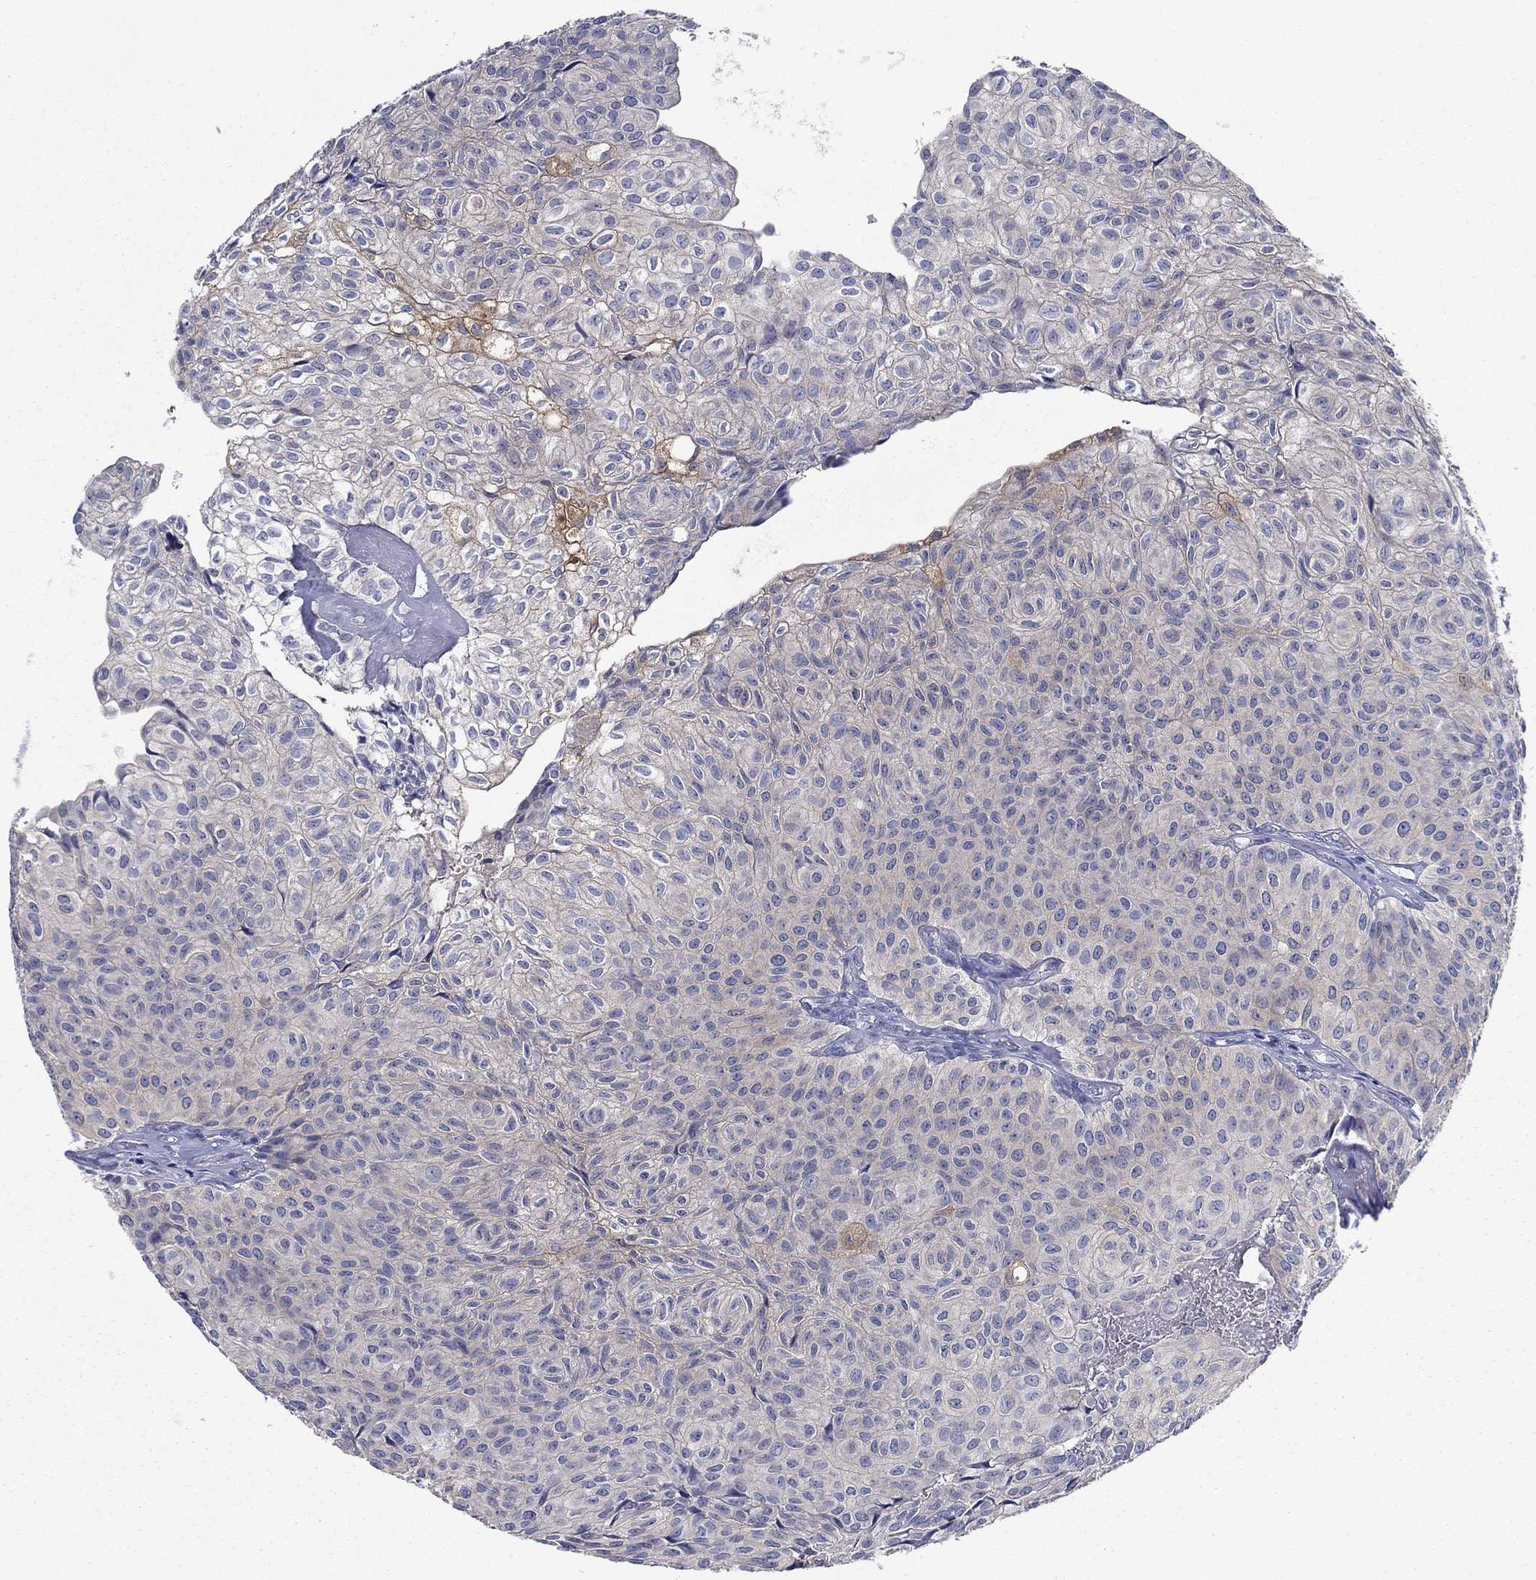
{"staining": {"intensity": "moderate", "quantity": "<25%", "location": "cytoplasmic/membranous"}, "tissue": "urothelial cancer", "cell_type": "Tumor cells", "image_type": "cancer", "snomed": [{"axis": "morphology", "description": "Urothelial carcinoma, Low grade"}, {"axis": "topography", "description": "Urinary bladder"}], "caption": "Protein staining reveals moderate cytoplasmic/membranous staining in approximately <25% of tumor cells in low-grade urothelial carcinoma.", "gene": "PLS1", "patient": {"sex": "male", "age": 89}}